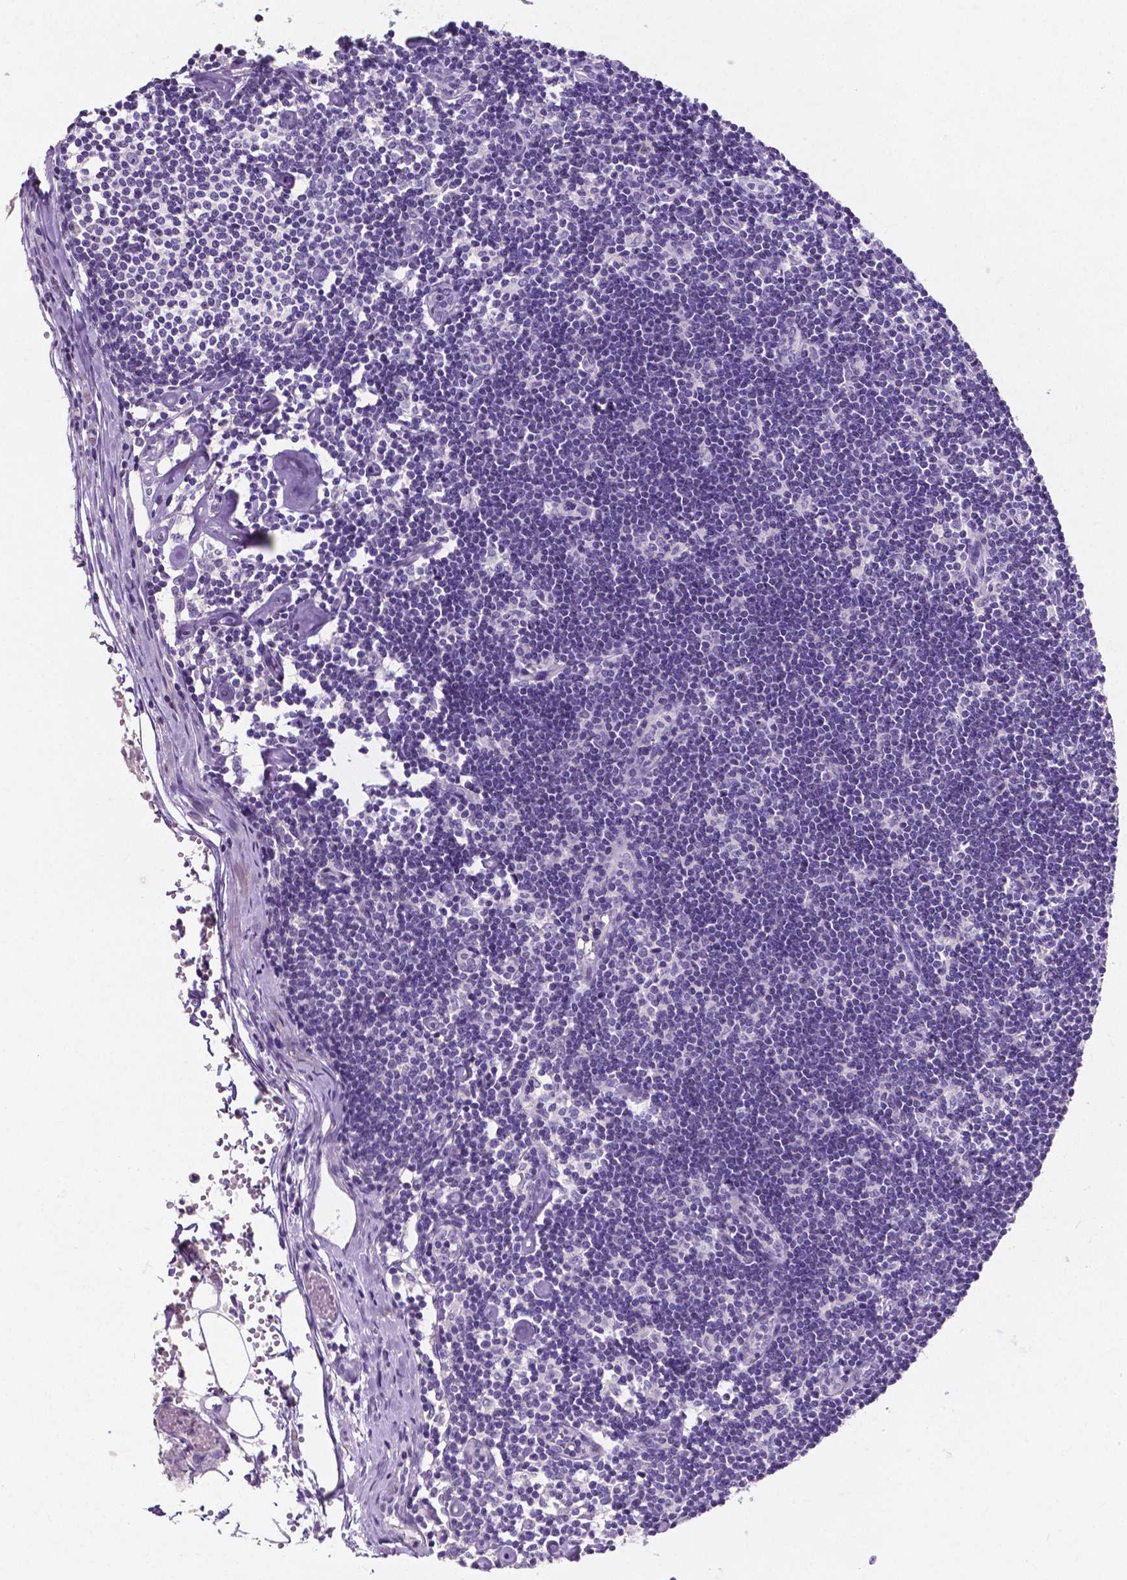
{"staining": {"intensity": "negative", "quantity": "none", "location": "none"}, "tissue": "lymph node", "cell_type": "Germinal center cells", "image_type": "normal", "snomed": [{"axis": "morphology", "description": "Normal tissue, NOS"}, {"axis": "topography", "description": "Lymph node"}], "caption": "Image shows no protein staining in germinal center cells of benign lymph node.", "gene": "SATB2", "patient": {"sex": "female", "age": 42}}